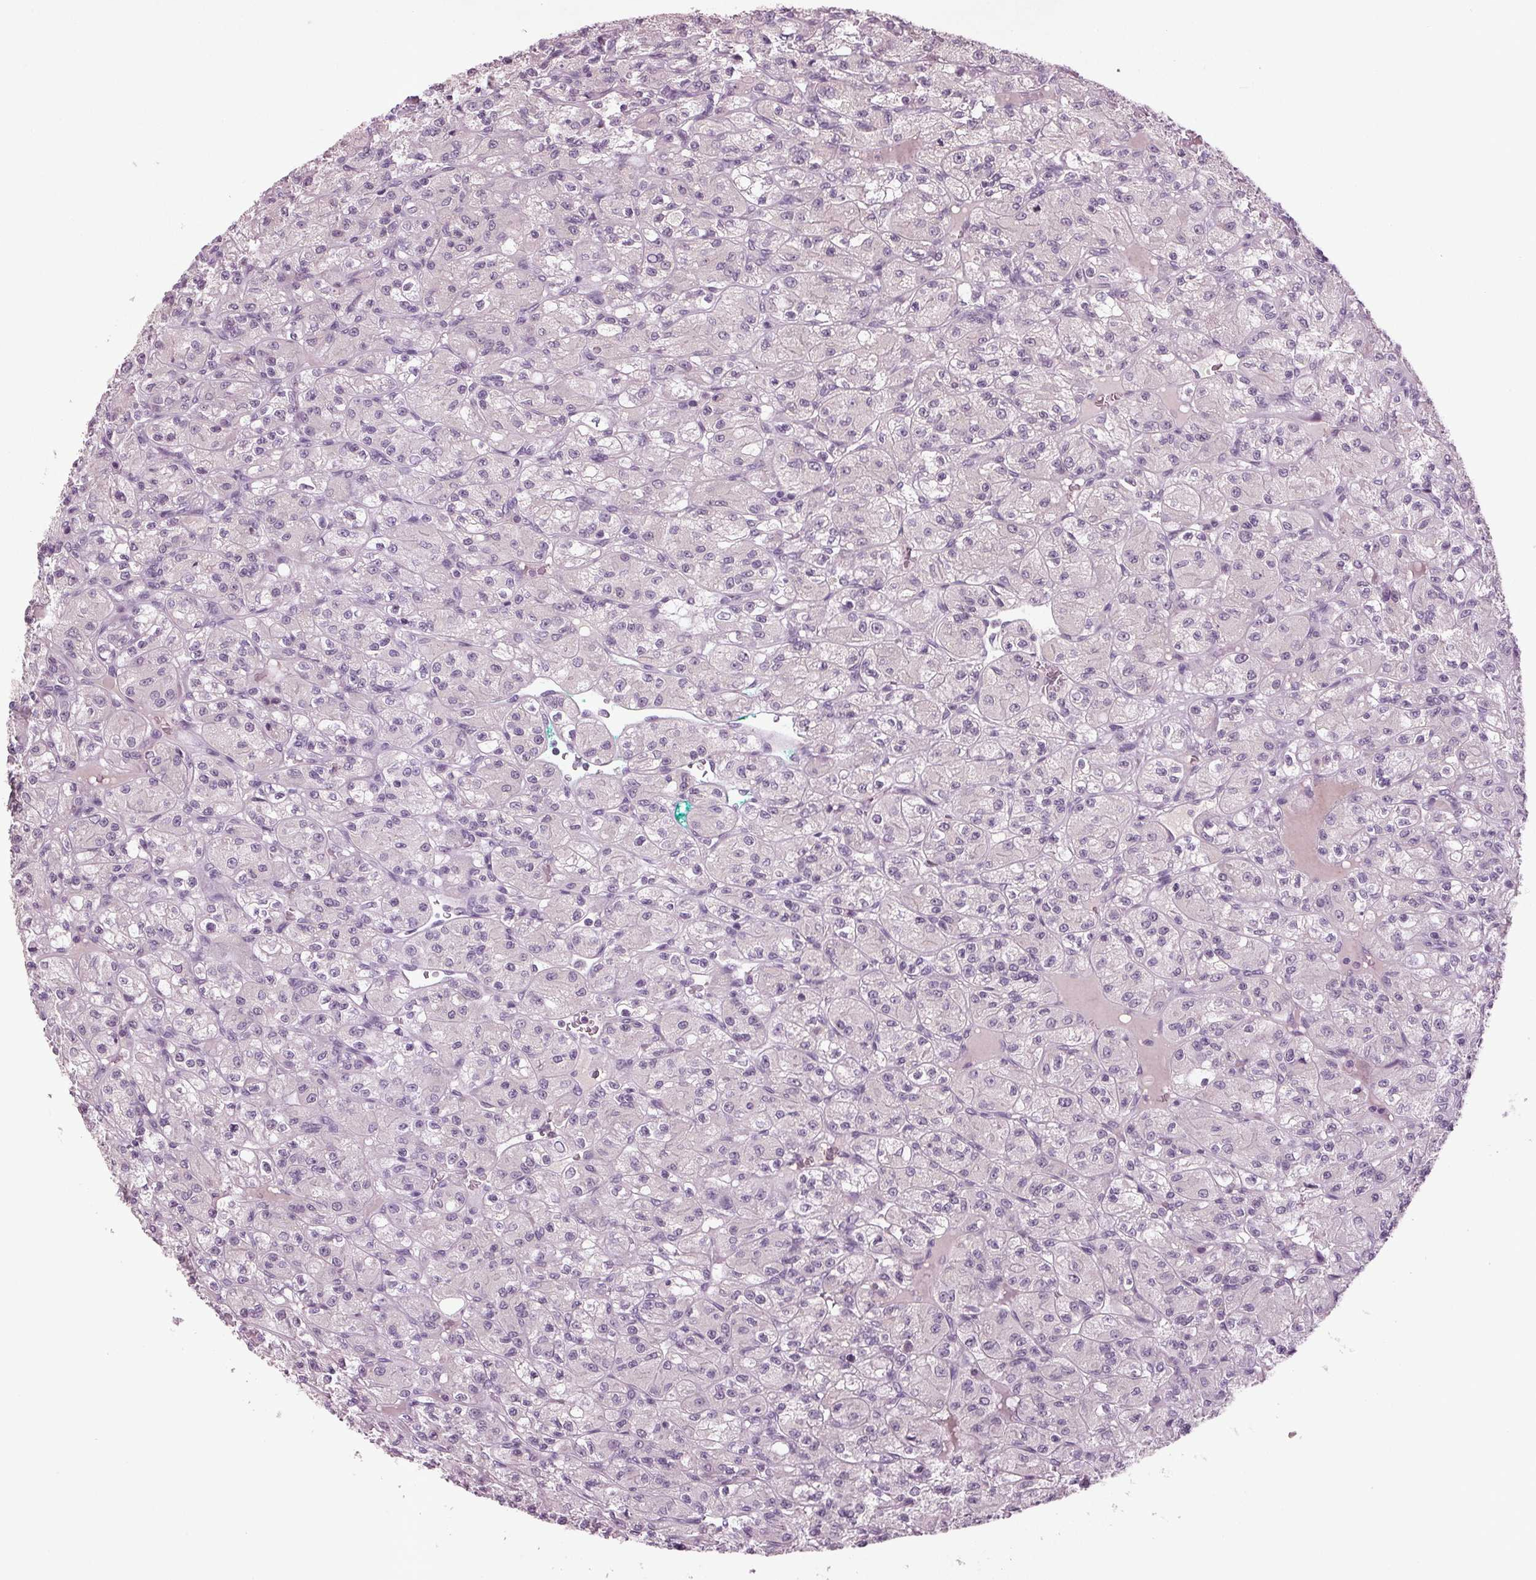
{"staining": {"intensity": "negative", "quantity": "none", "location": "none"}, "tissue": "renal cancer", "cell_type": "Tumor cells", "image_type": "cancer", "snomed": [{"axis": "morphology", "description": "Adenocarcinoma, NOS"}, {"axis": "topography", "description": "Kidney"}], "caption": "This is a micrograph of immunohistochemistry (IHC) staining of renal cancer (adenocarcinoma), which shows no expression in tumor cells.", "gene": "BHLHE22", "patient": {"sex": "female", "age": 70}}